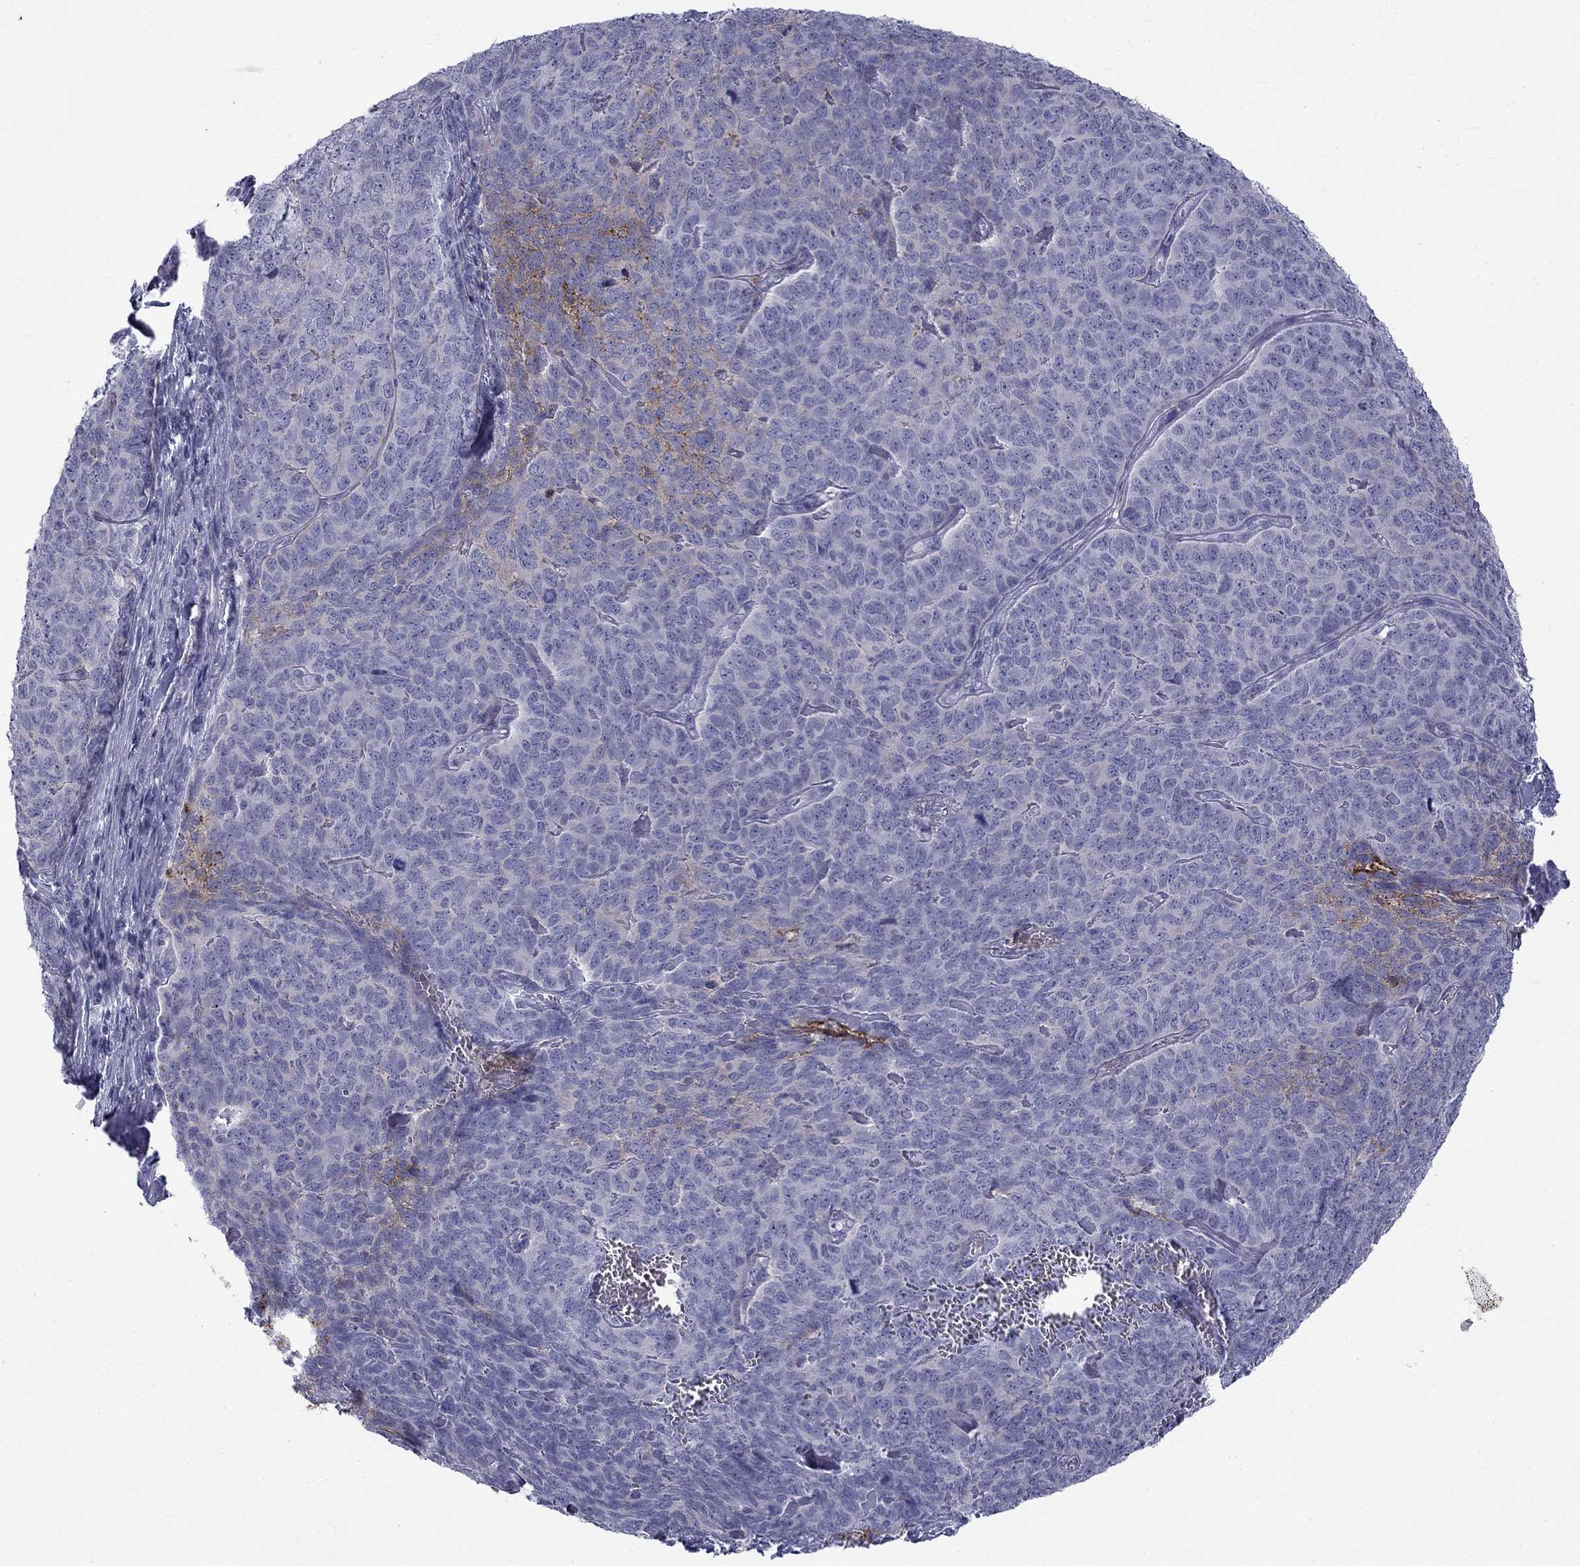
{"staining": {"intensity": "negative", "quantity": "none", "location": "none"}, "tissue": "skin cancer", "cell_type": "Tumor cells", "image_type": "cancer", "snomed": [{"axis": "morphology", "description": "Squamous cell carcinoma, NOS"}, {"axis": "topography", "description": "Skin"}, {"axis": "topography", "description": "Anal"}], "caption": "Photomicrograph shows no protein positivity in tumor cells of skin squamous cell carcinoma tissue.", "gene": "CLPSL2", "patient": {"sex": "female", "age": 51}}